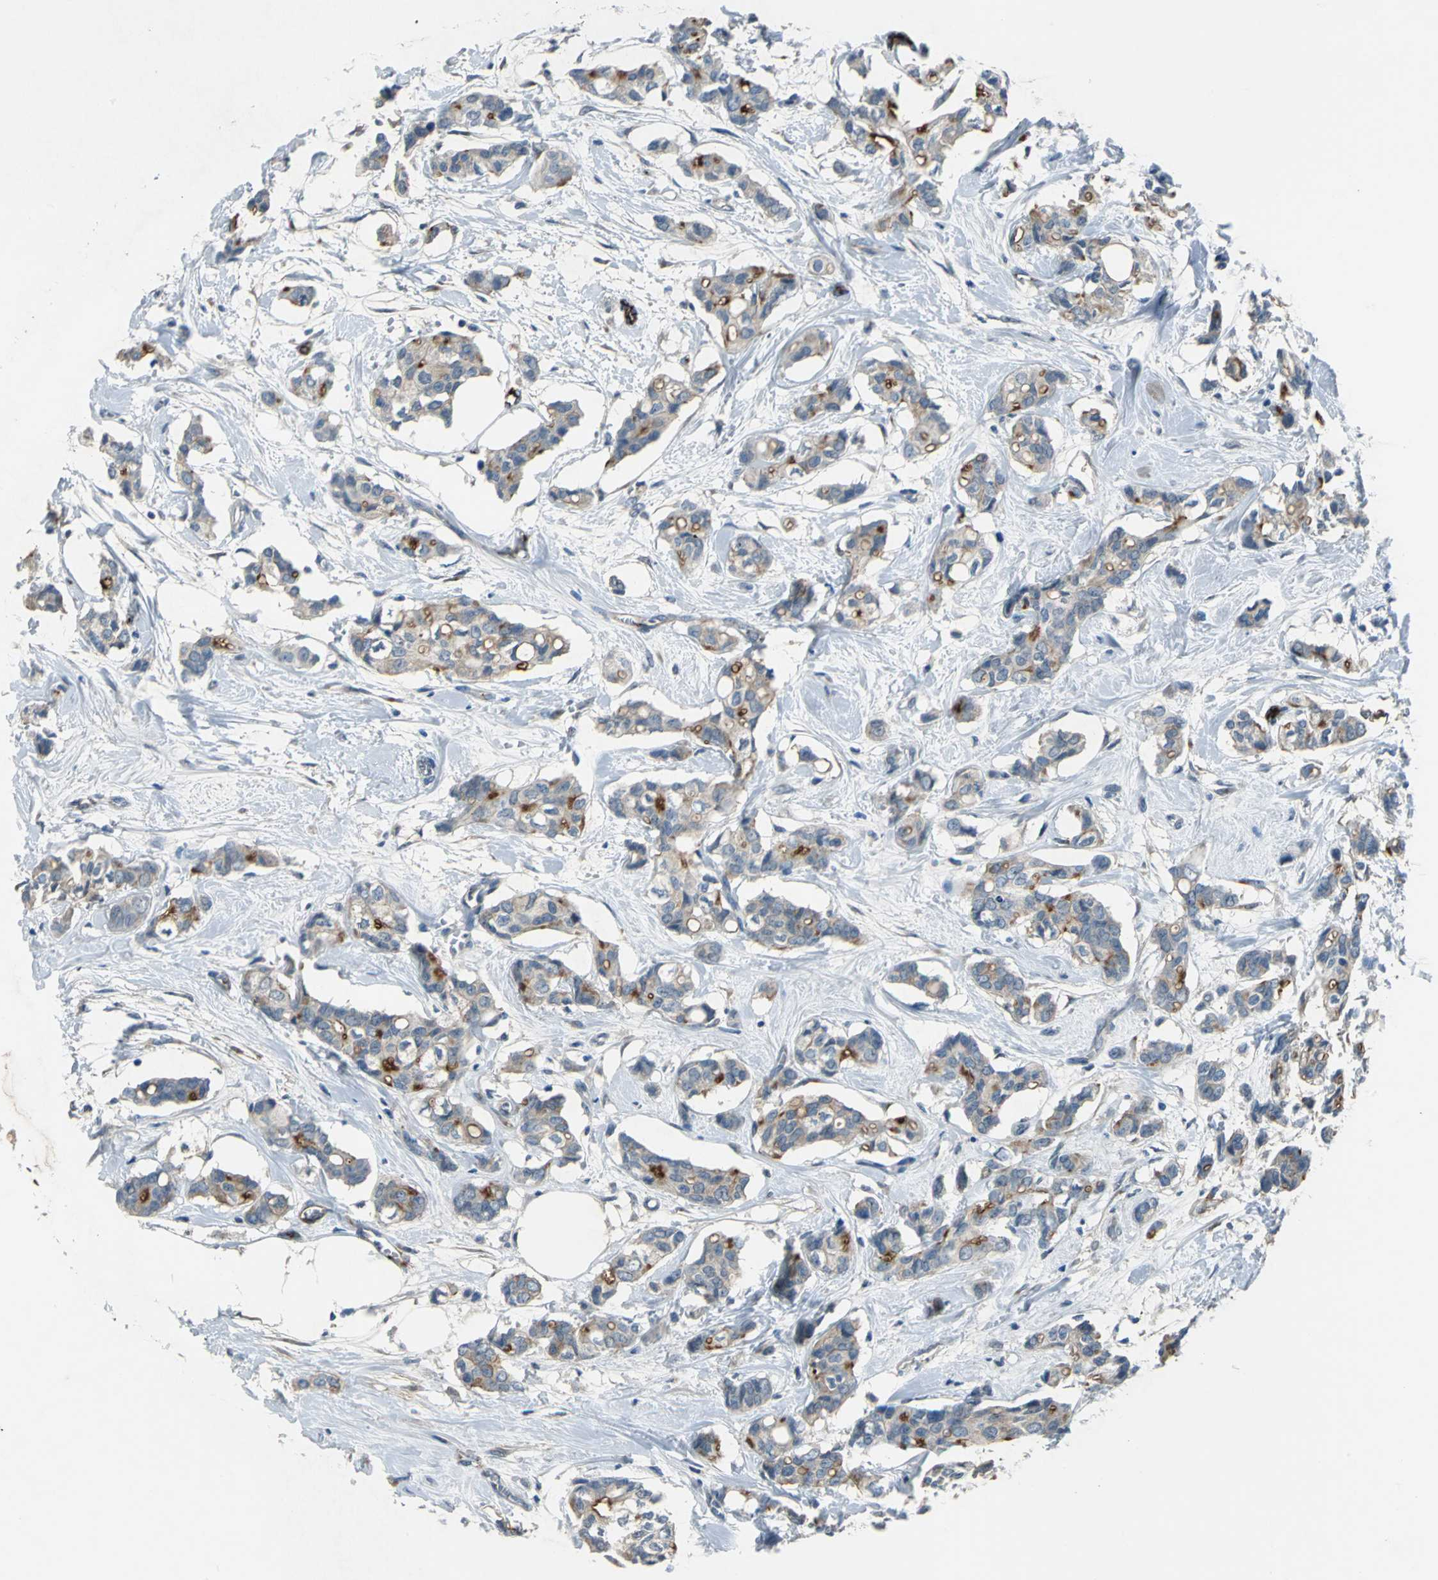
{"staining": {"intensity": "moderate", "quantity": ">75%", "location": "cytoplasmic/membranous"}, "tissue": "breast cancer", "cell_type": "Tumor cells", "image_type": "cancer", "snomed": [{"axis": "morphology", "description": "Duct carcinoma"}, {"axis": "topography", "description": "Breast"}], "caption": "Protein positivity by immunohistochemistry (IHC) demonstrates moderate cytoplasmic/membranous expression in about >75% of tumor cells in breast cancer (infiltrating ductal carcinoma).", "gene": "SELP", "patient": {"sex": "female", "age": 84}}